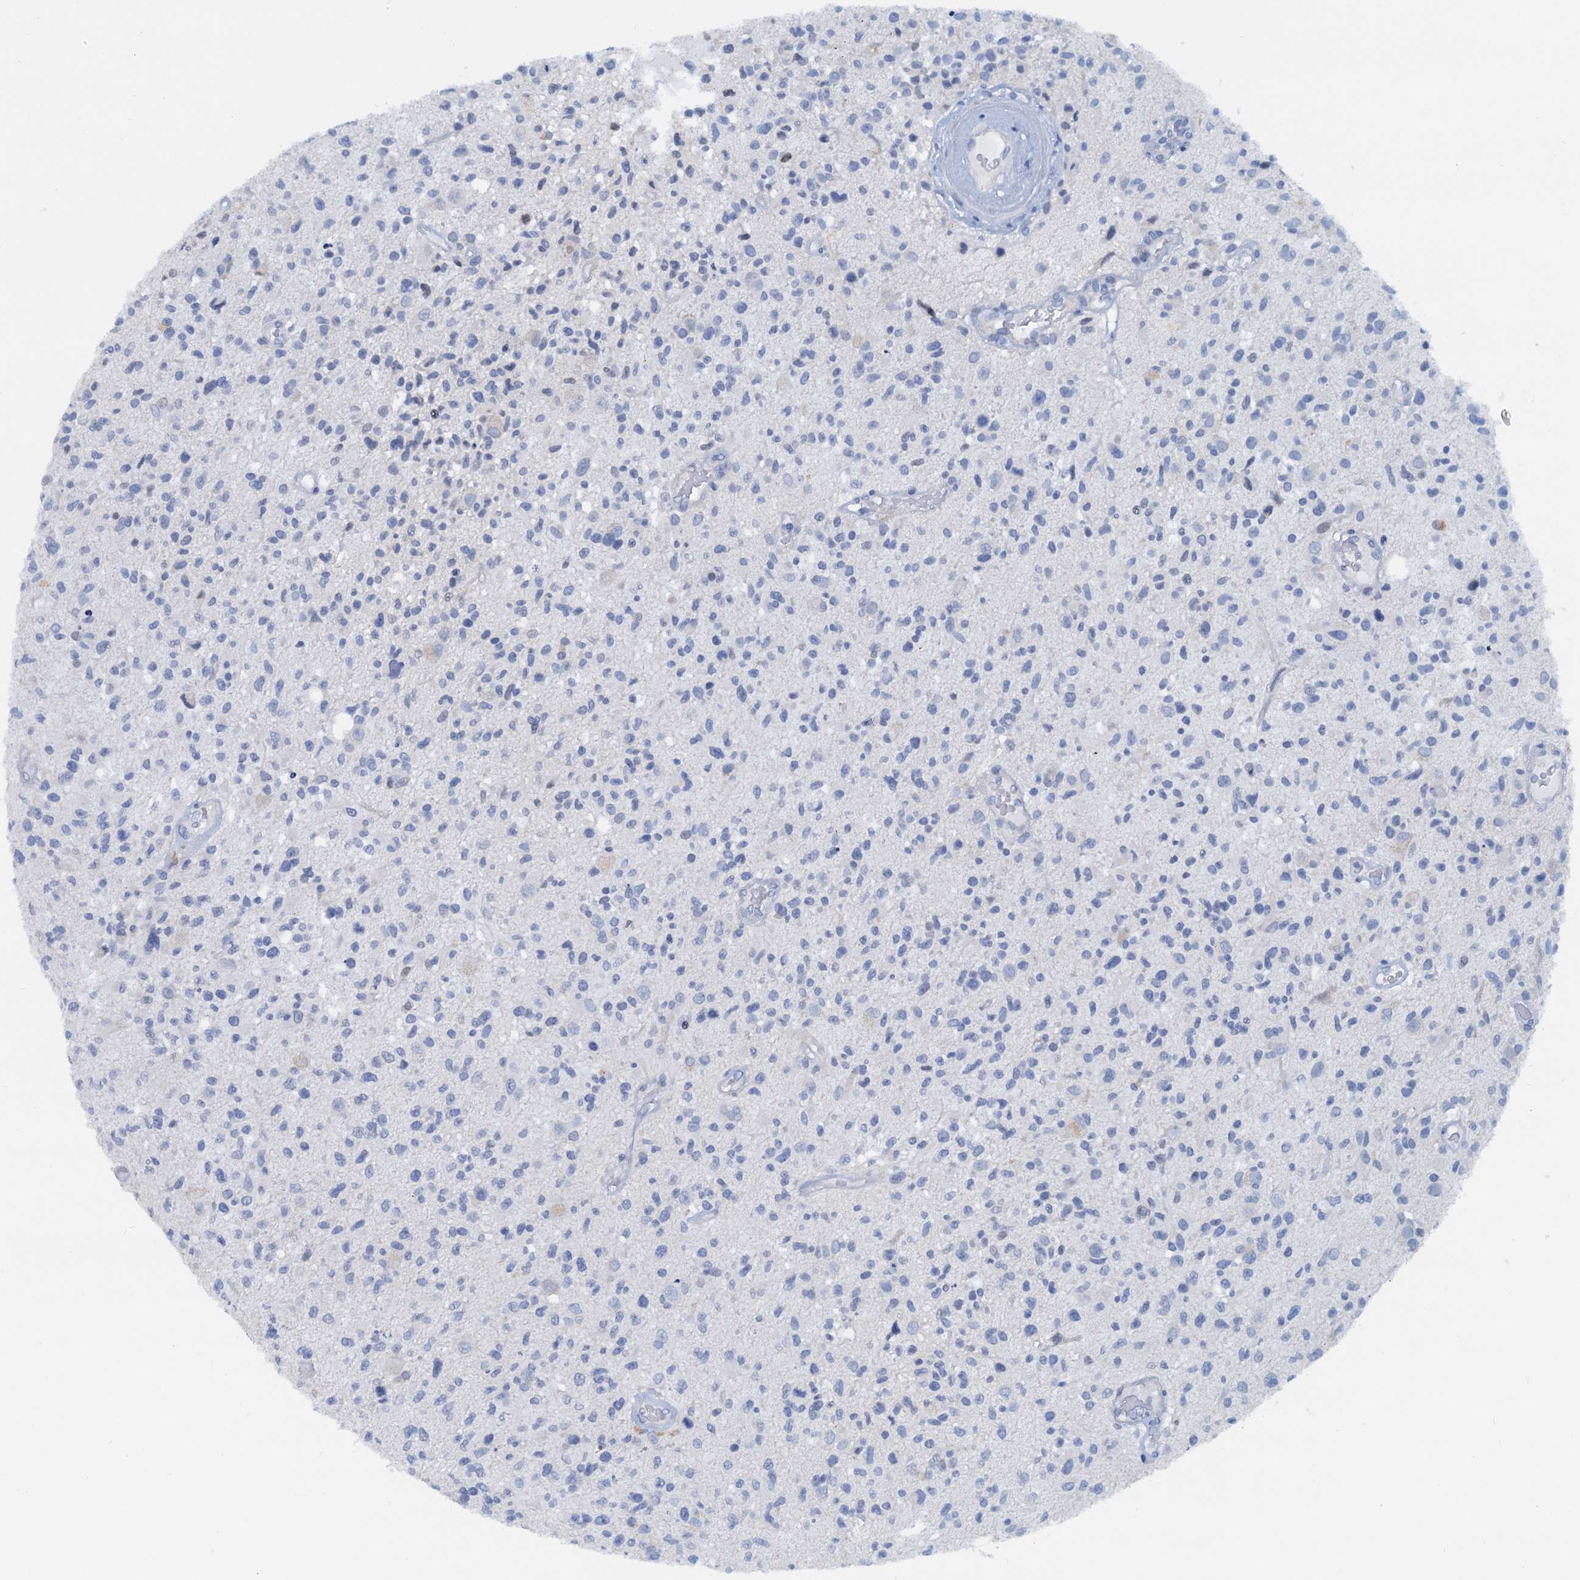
{"staining": {"intensity": "weak", "quantity": "<25%", "location": "nuclear"}, "tissue": "glioma", "cell_type": "Tumor cells", "image_type": "cancer", "snomed": [{"axis": "morphology", "description": "Glioma, malignant, High grade"}, {"axis": "morphology", "description": "Glioblastoma, NOS"}, {"axis": "topography", "description": "Brain"}], "caption": "Glioma was stained to show a protein in brown. There is no significant expression in tumor cells.", "gene": "PTGES3", "patient": {"sex": "male", "age": 60}}